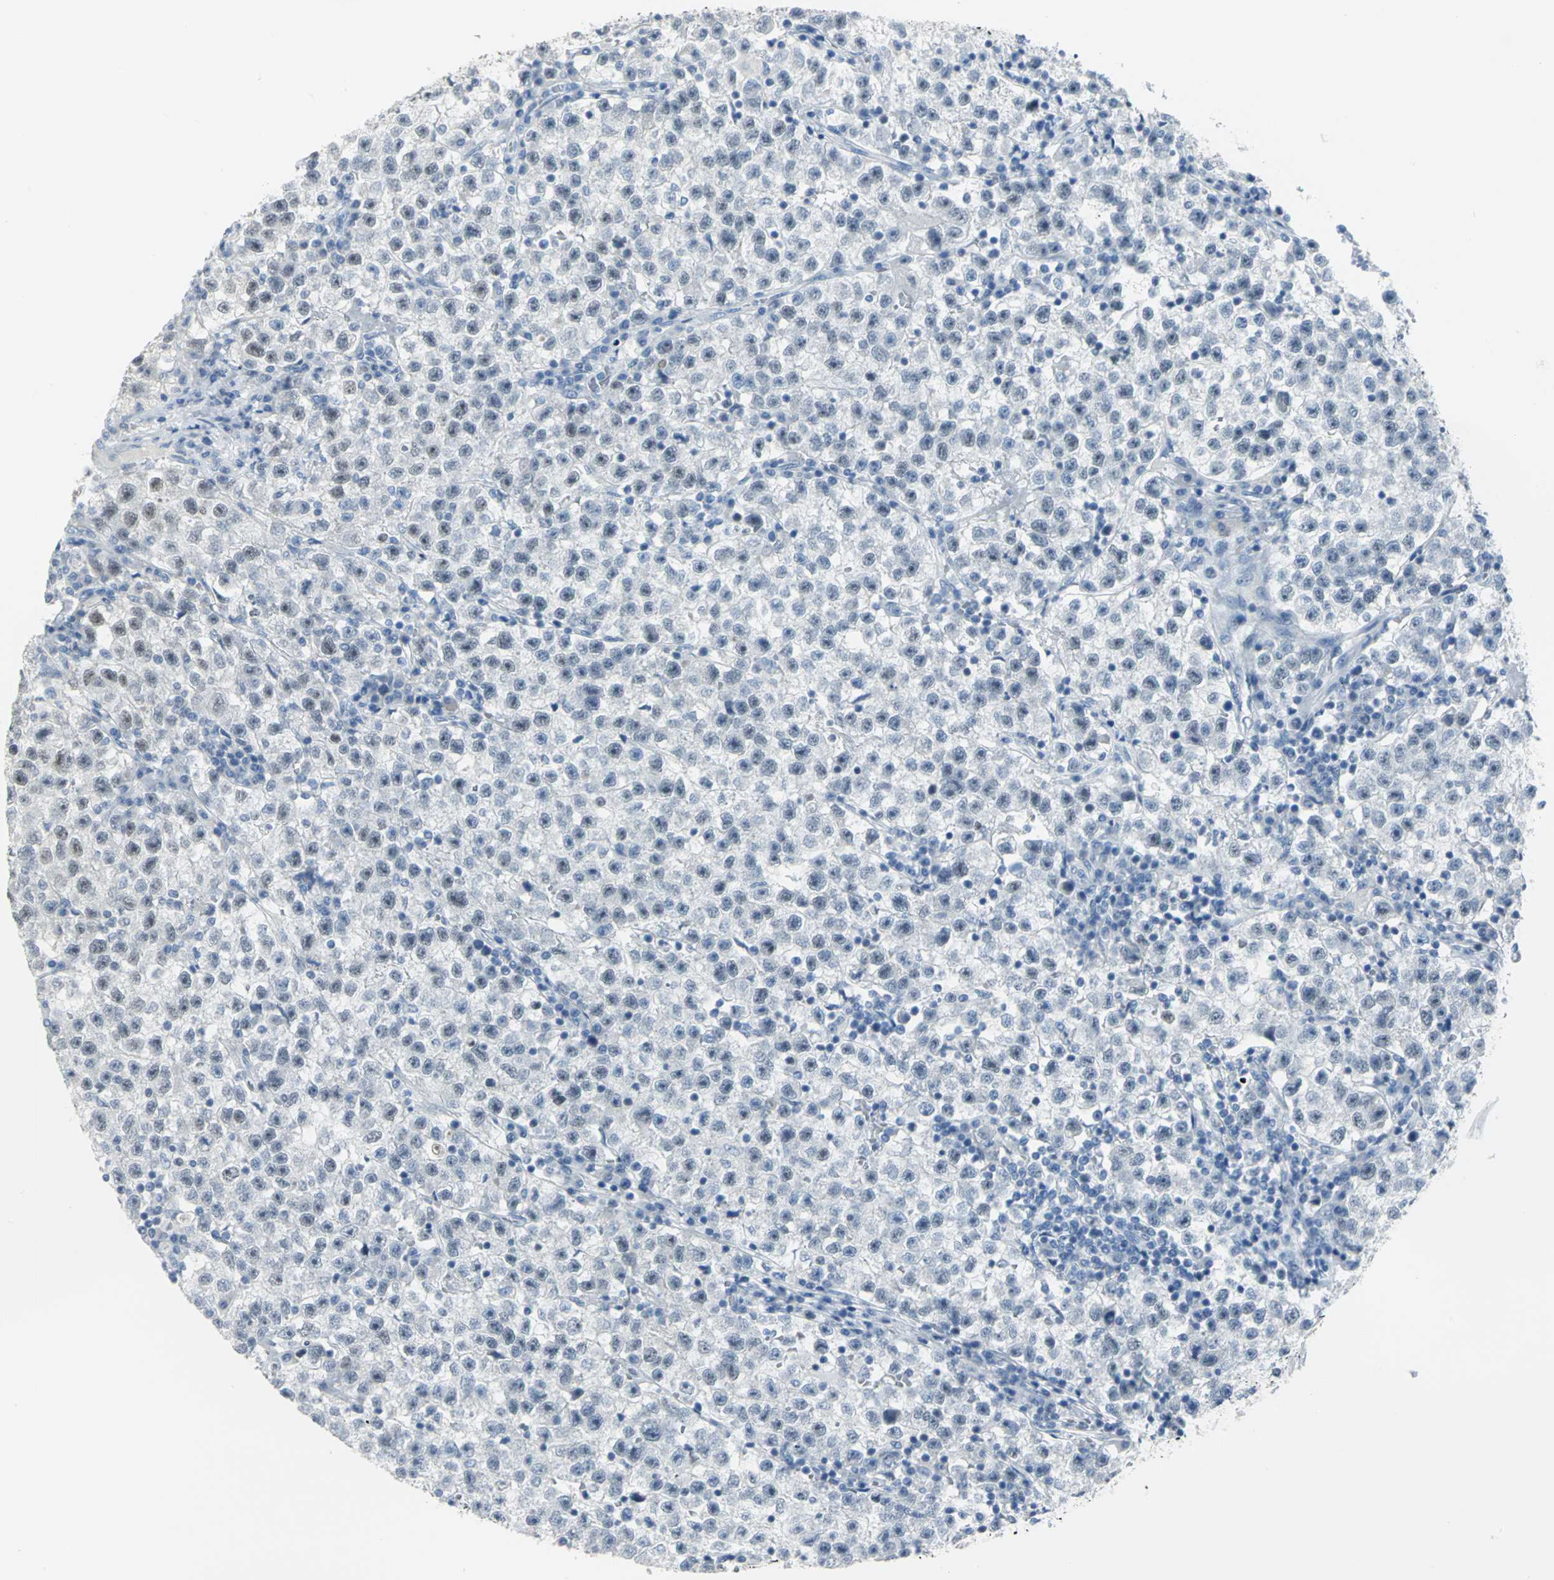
{"staining": {"intensity": "negative", "quantity": "none", "location": "none"}, "tissue": "testis cancer", "cell_type": "Tumor cells", "image_type": "cancer", "snomed": [{"axis": "morphology", "description": "Seminoma, NOS"}, {"axis": "topography", "description": "Testis"}], "caption": "Human testis cancer (seminoma) stained for a protein using immunohistochemistry reveals no expression in tumor cells.", "gene": "MCM3", "patient": {"sex": "male", "age": 22}}